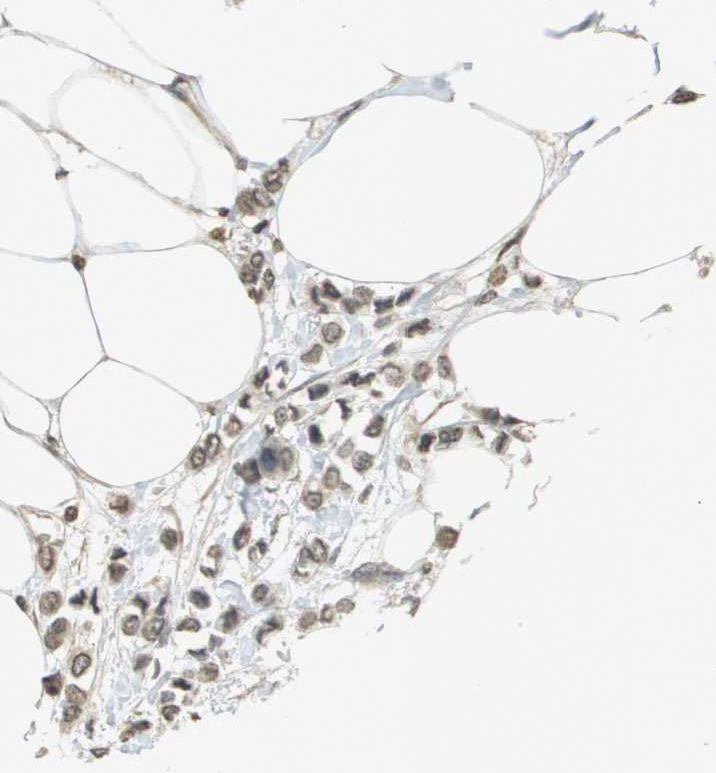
{"staining": {"intensity": "moderate", "quantity": ">75%", "location": "cytoplasmic/membranous"}, "tissue": "breast cancer", "cell_type": "Tumor cells", "image_type": "cancer", "snomed": [{"axis": "morphology", "description": "Lobular carcinoma"}, {"axis": "topography", "description": "Breast"}], "caption": "Tumor cells demonstrate medium levels of moderate cytoplasmic/membranous positivity in about >75% of cells in breast cancer (lobular carcinoma).", "gene": "RAB21", "patient": {"sex": "female", "age": 51}}